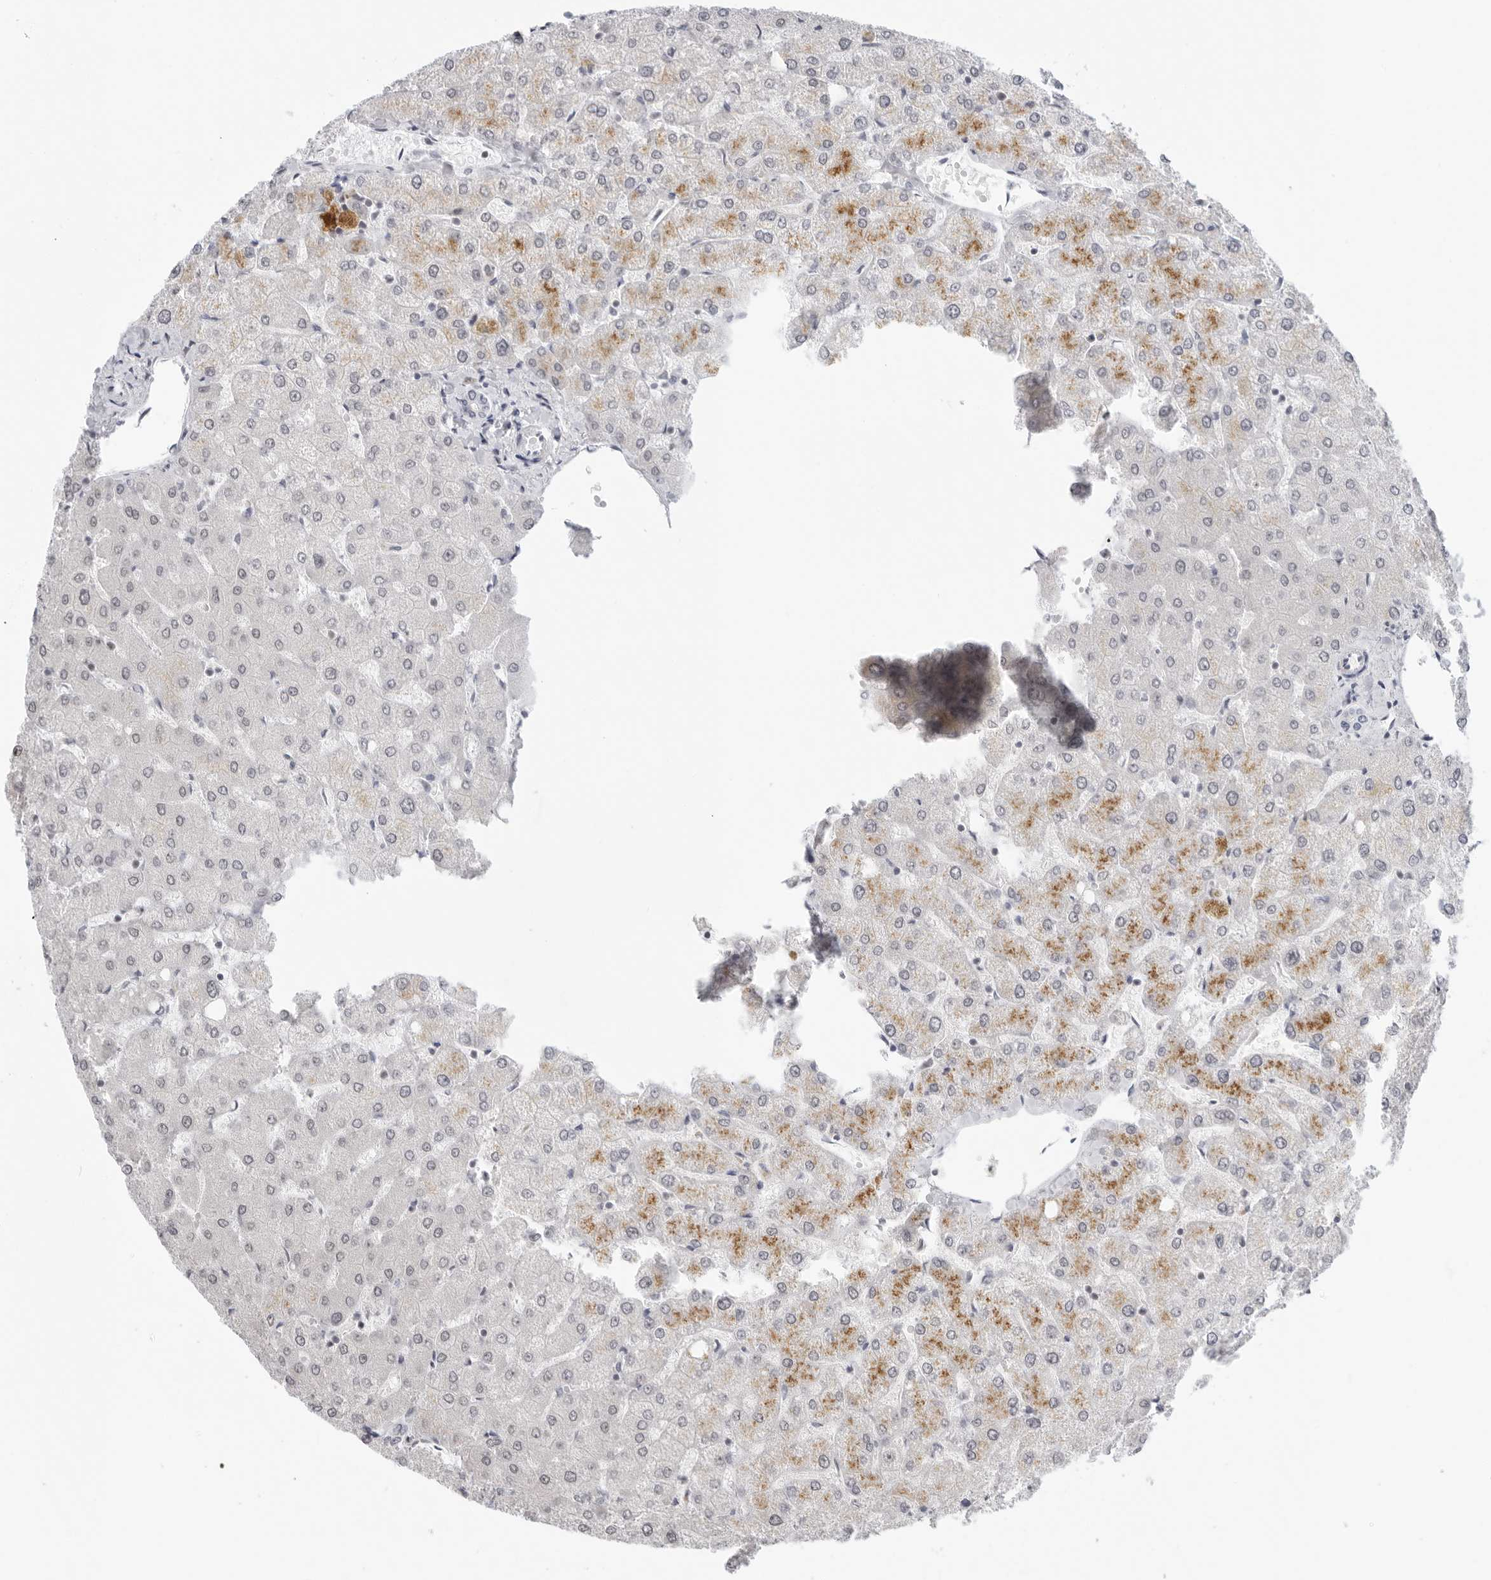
{"staining": {"intensity": "negative", "quantity": "none", "location": "none"}, "tissue": "liver", "cell_type": "Cholangiocytes", "image_type": "normal", "snomed": [{"axis": "morphology", "description": "Normal tissue, NOS"}, {"axis": "topography", "description": "Liver"}], "caption": "Liver stained for a protein using immunohistochemistry reveals no expression cholangiocytes.", "gene": "FOXK2", "patient": {"sex": "female", "age": 54}}